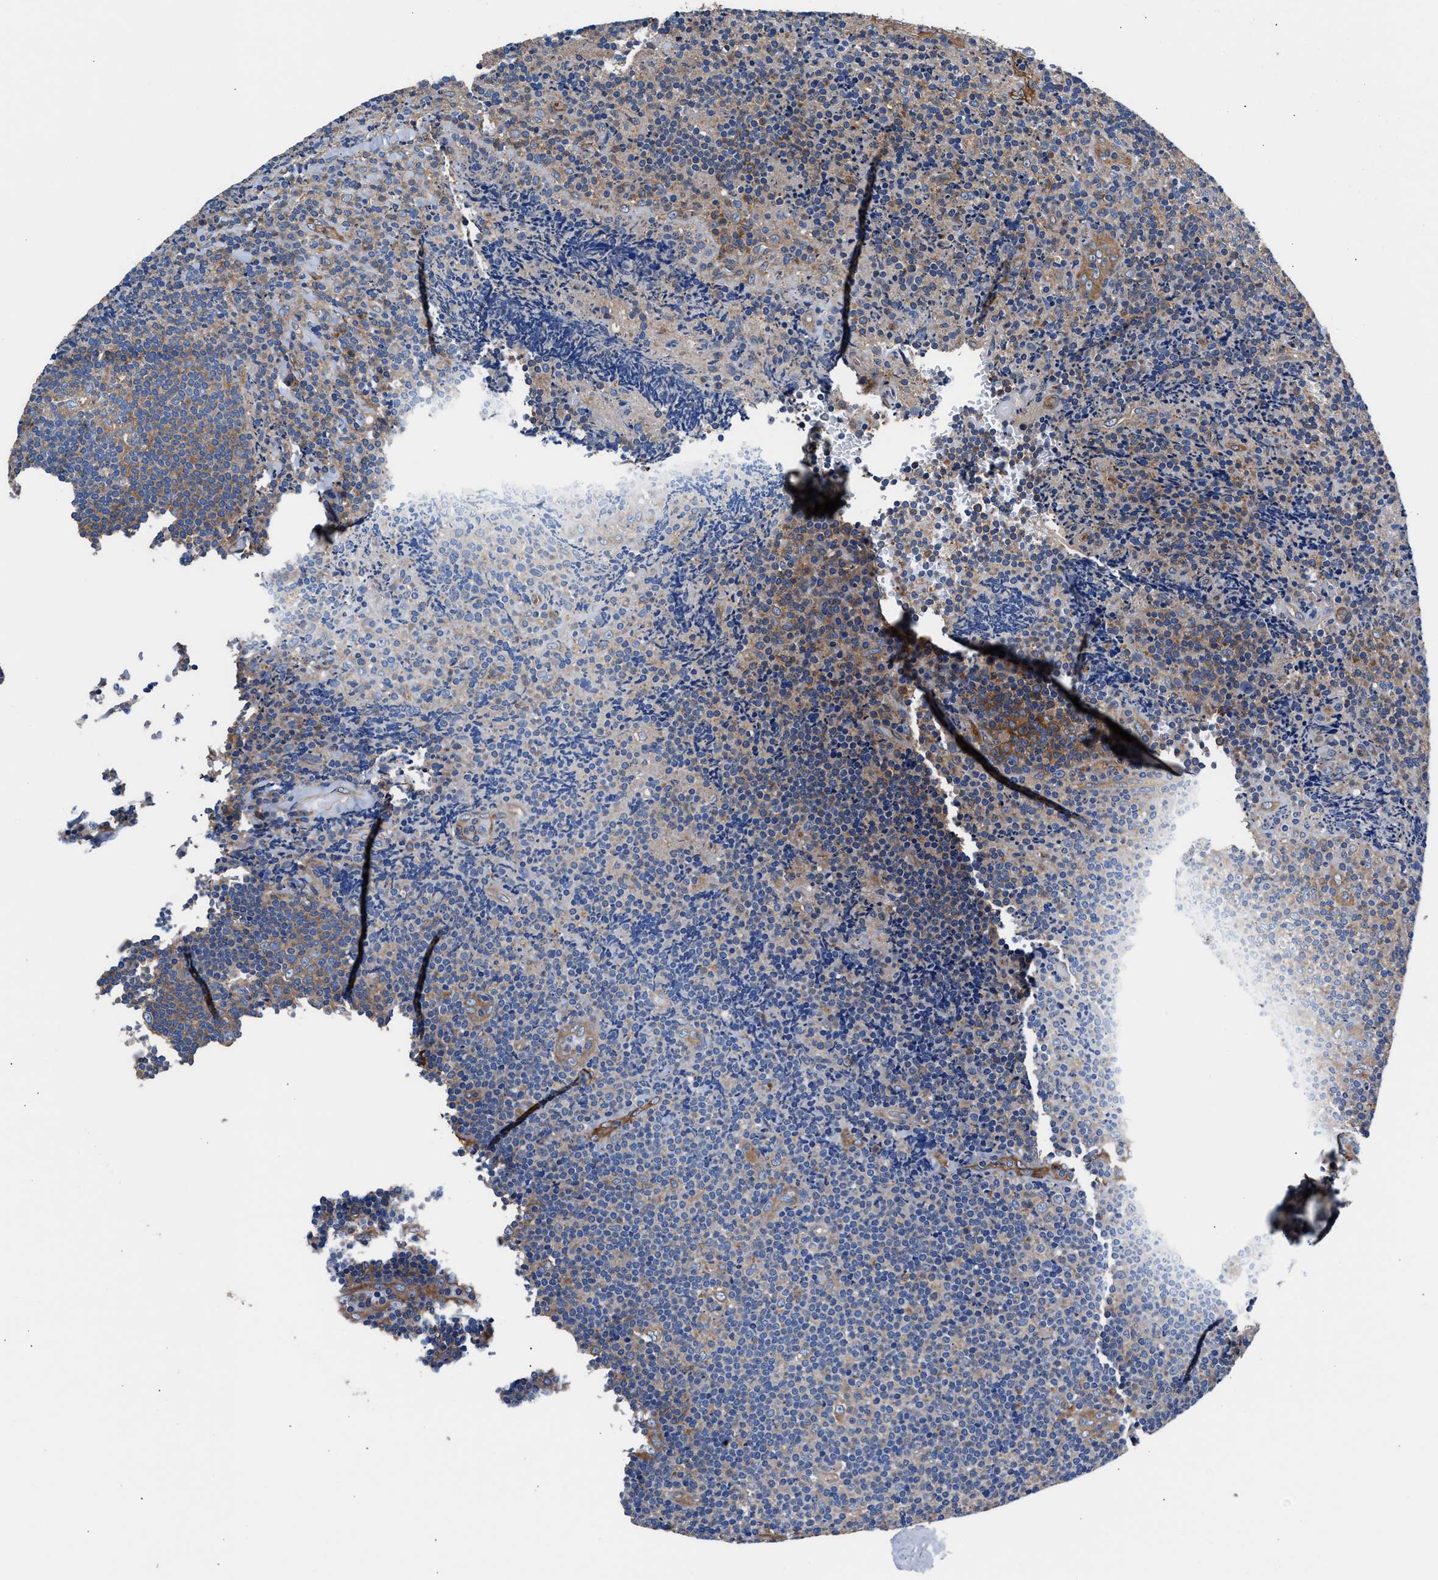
{"staining": {"intensity": "moderate", "quantity": "<25%", "location": "cytoplasmic/membranous"}, "tissue": "lymphoma", "cell_type": "Tumor cells", "image_type": "cancer", "snomed": [{"axis": "morphology", "description": "Malignant lymphoma, non-Hodgkin's type, High grade"}, {"axis": "topography", "description": "Tonsil"}], "caption": "Immunohistochemical staining of human lymphoma demonstrates low levels of moderate cytoplasmic/membranous staining in approximately <25% of tumor cells. (Brightfield microscopy of DAB IHC at high magnification).", "gene": "SH3GL1", "patient": {"sex": "female", "age": 36}}